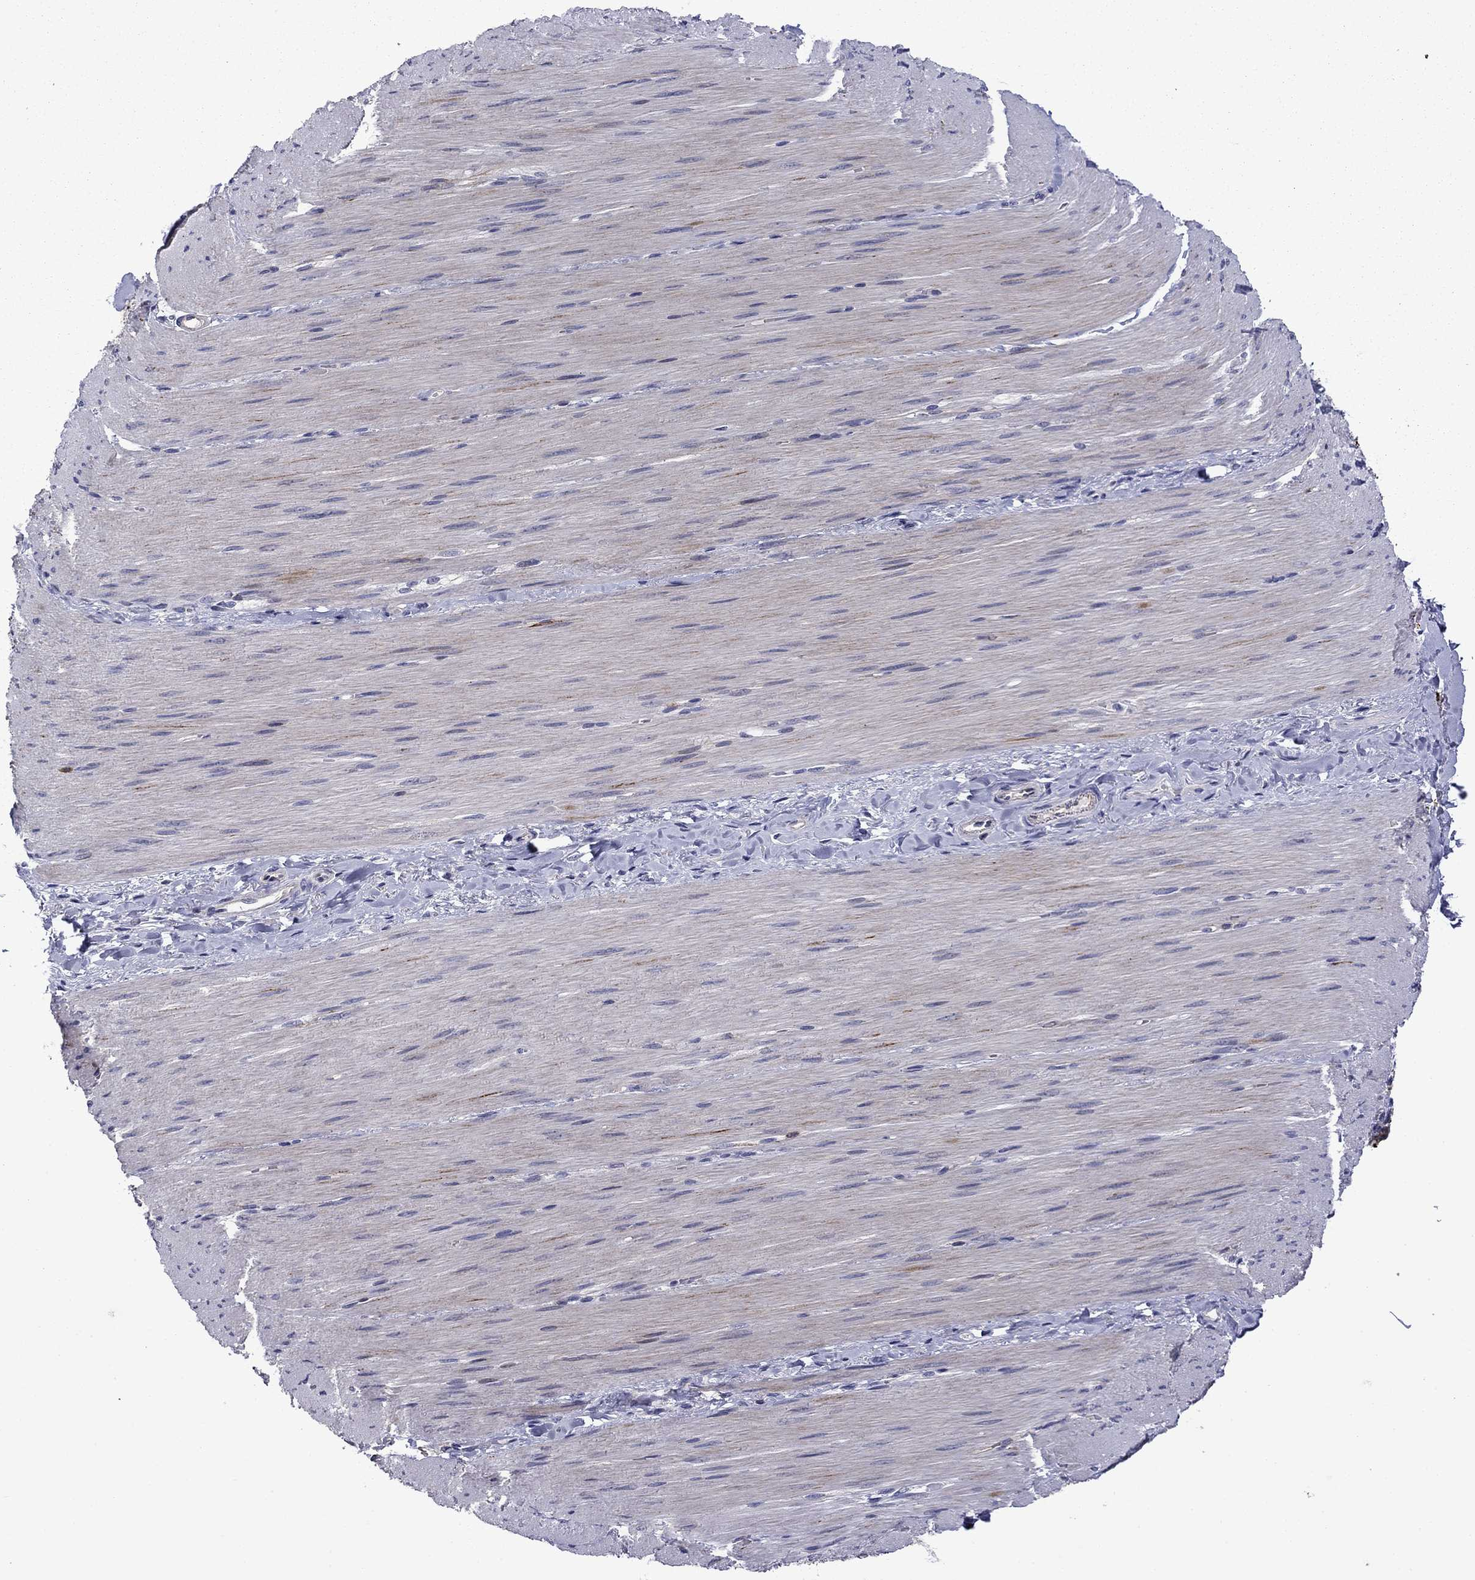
{"staining": {"intensity": "negative", "quantity": "none", "location": "none"}, "tissue": "adipose tissue", "cell_type": "Adipocytes", "image_type": "normal", "snomed": [{"axis": "morphology", "description": "Normal tissue, NOS"}, {"axis": "topography", "description": "Smooth muscle"}, {"axis": "topography", "description": "Duodenum"}, {"axis": "topography", "description": "Peripheral nerve tissue"}], "caption": "This is an immunohistochemistry (IHC) photomicrograph of normal adipose tissue. There is no staining in adipocytes.", "gene": "LMO7", "patient": {"sex": "female", "age": 61}}